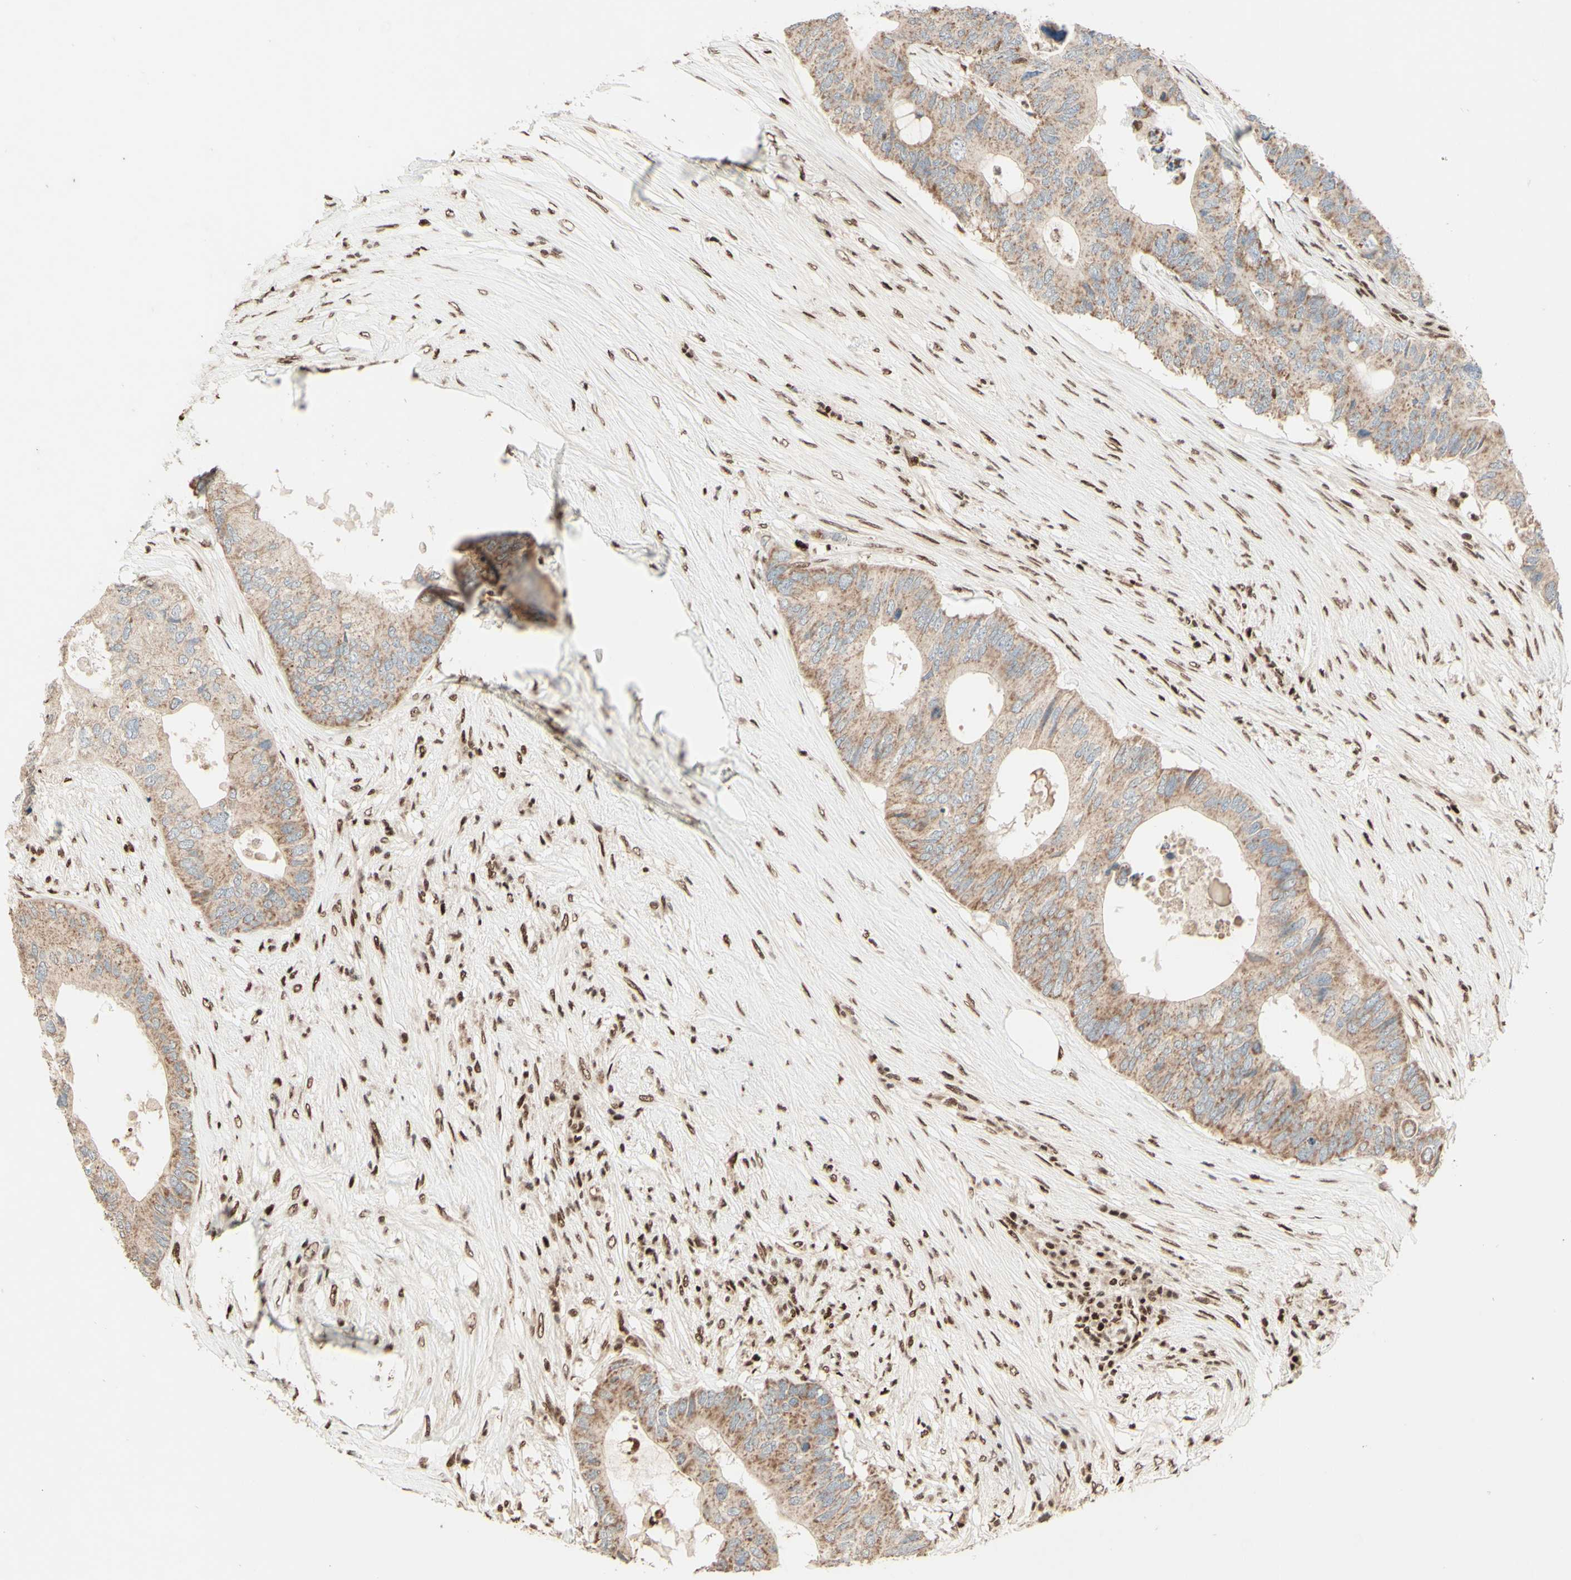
{"staining": {"intensity": "weak", "quantity": ">75%", "location": "cytoplasmic/membranous"}, "tissue": "colorectal cancer", "cell_type": "Tumor cells", "image_type": "cancer", "snomed": [{"axis": "morphology", "description": "Adenocarcinoma, NOS"}, {"axis": "topography", "description": "Colon"}], "caption": "Immunohistochemical staining of human colorectal adenocarcinoma reveals weak cytoplasmic/membranous protein positivity in about >75% of tumor cells. Using DAB (brown) and hematoxylin (blue) stains, captured at high magnification using brightfield microscopy.", "gene": "NR3C1", "patient": {"sex": "male", "age": 71}}